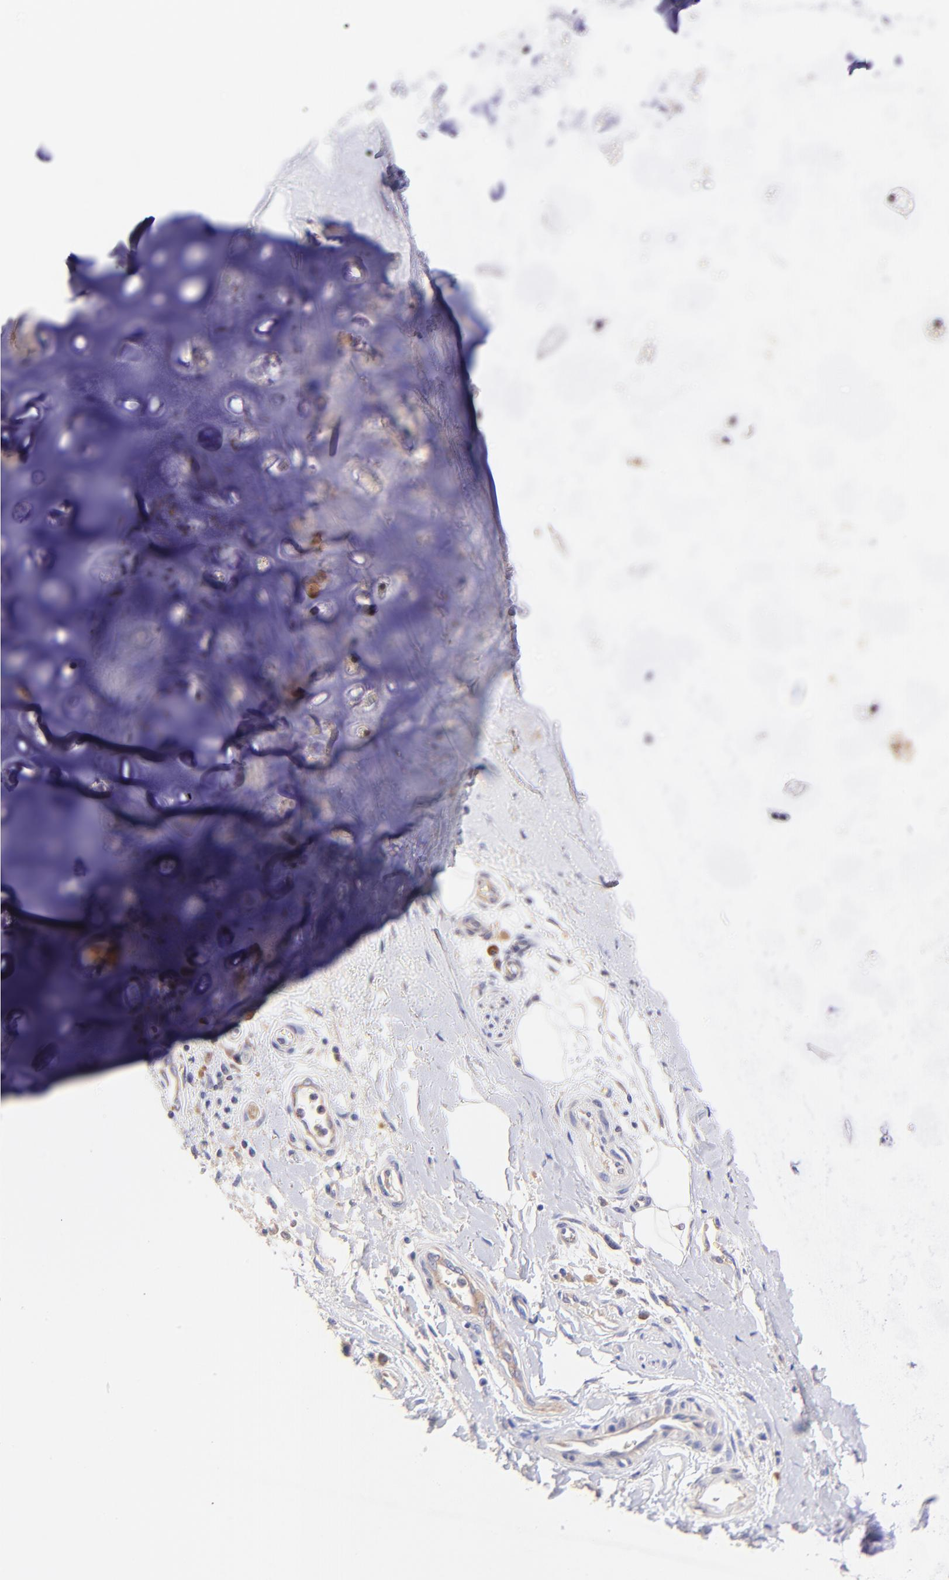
{"staining": {"intensity": "negative", "quantity": "none", "location": "none"}, "tissue": "adipose tissue", "cell_type": "Adipocytes", "image_type": "normal", "snomed": [{"axis": "morphology", "description": "Normal tissue, NOS"}, {"axis": "morphology", "description": "Adenocarcinoma, NOS"}, {"axis": "topography", "description": "Cartilage tissue"}, {"axis": "topography", "description": "Bronchus"}, {"axis": "topography", "description": "Lung"}], "caption": "Immunohistochemical staining of unremarkable adipose tissue shows no significant expression in adipocytes. Brightfield microscopy of immunohistochemistry stained with DAB (3,3'-diaminobenzidine) (brown) and hematoxylin (blue), captured at high magnification.", "gene": "RPL11", "patient": {"sex": "female", "age": 67}}